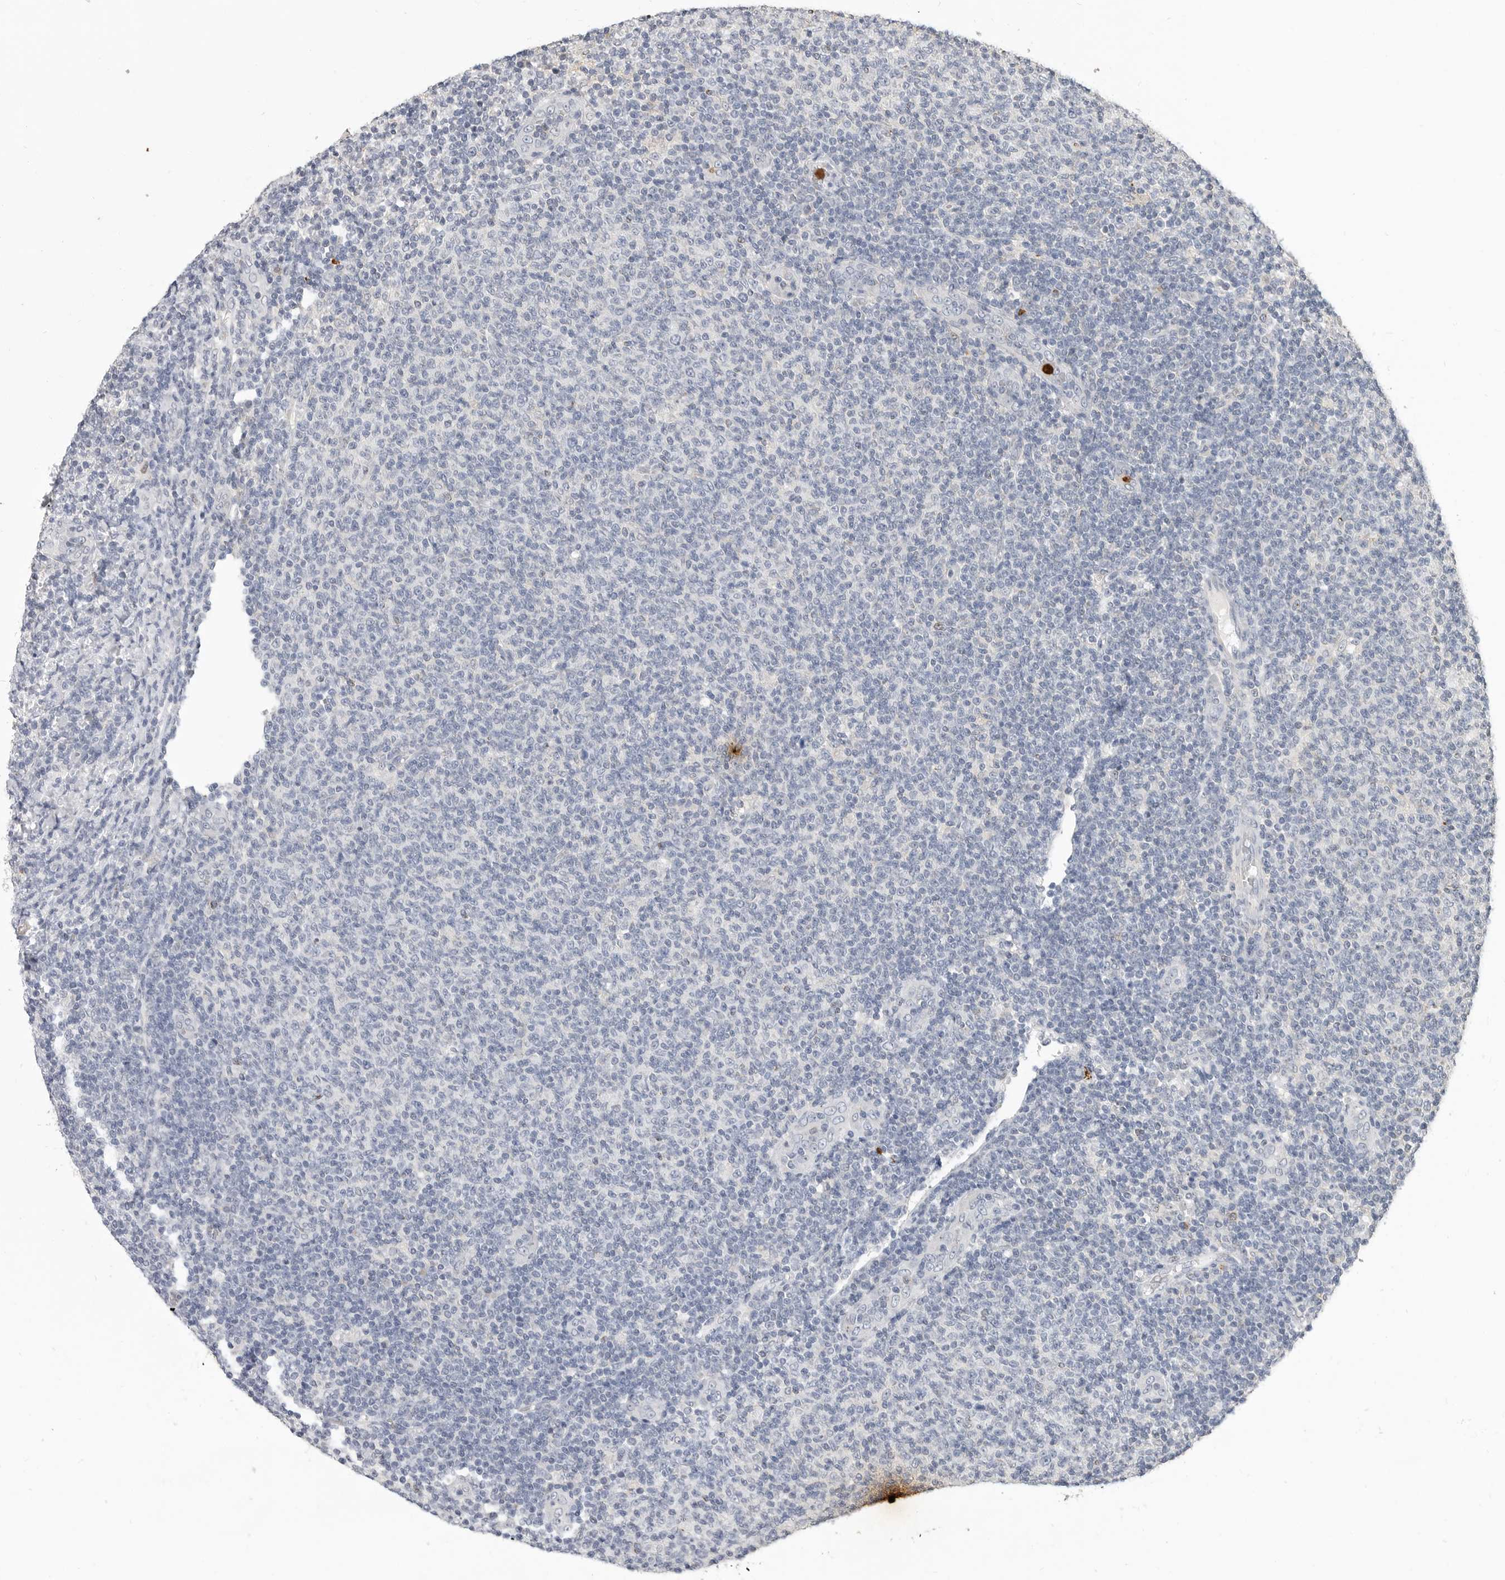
{"staining": {"intensity": "negative", "quantity": "none", "location": "none"}, "tissue": "lymphoma", "cell_type": "Tumor cells", "image_type": "cancer", "snomed": [{"axis": "morphology", "description": "Malignant lymphoma, non-Hodgkin's type, Low grade"}, {"axis": "topography", "description": "Lymph node"}], "caption": "Image shows no significant protein expression in tumor cells of malignant lymphoma, non-Hodgkin's type (low-grade).", "gene": "LTBR", "patient": {"sex": "male", "age": 66}}